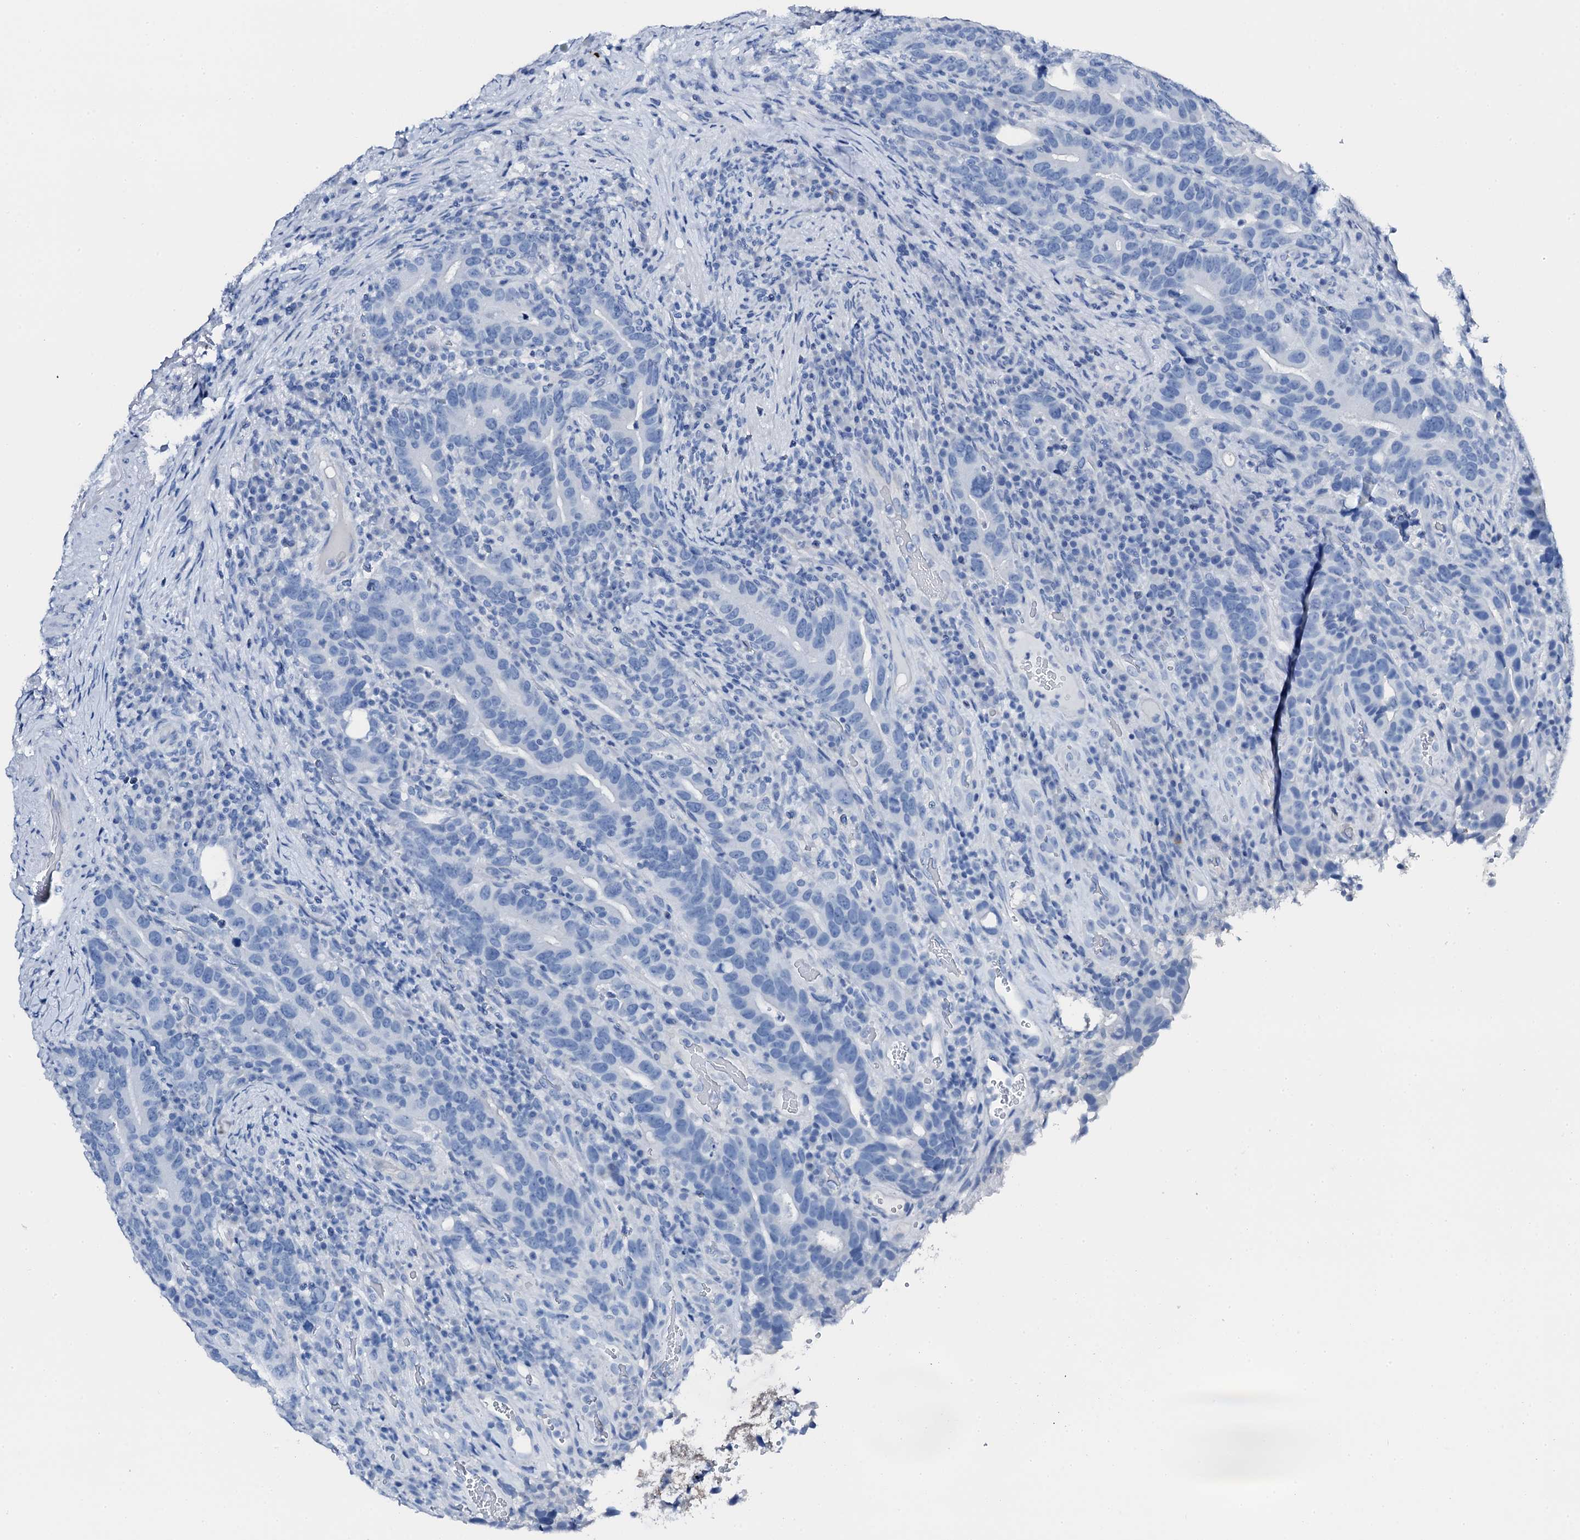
{"staining": {"intensity": "negative", "quantity": "none", "location": "none"}, "tissue": "colorectal cancer", "cell_type": "Tumor cells", "image_type": "cancer", "snomed": [{"axis": "morphology", "description": "Adenocarcinoma, NOS"}, {"axis": "topography", "description": "Colon"}], "caption": "IHC of human colorectal cancer reveals no expression in tumor cells.", "gene": "PTH", "patient": {"sex": "female", "age": 66}}